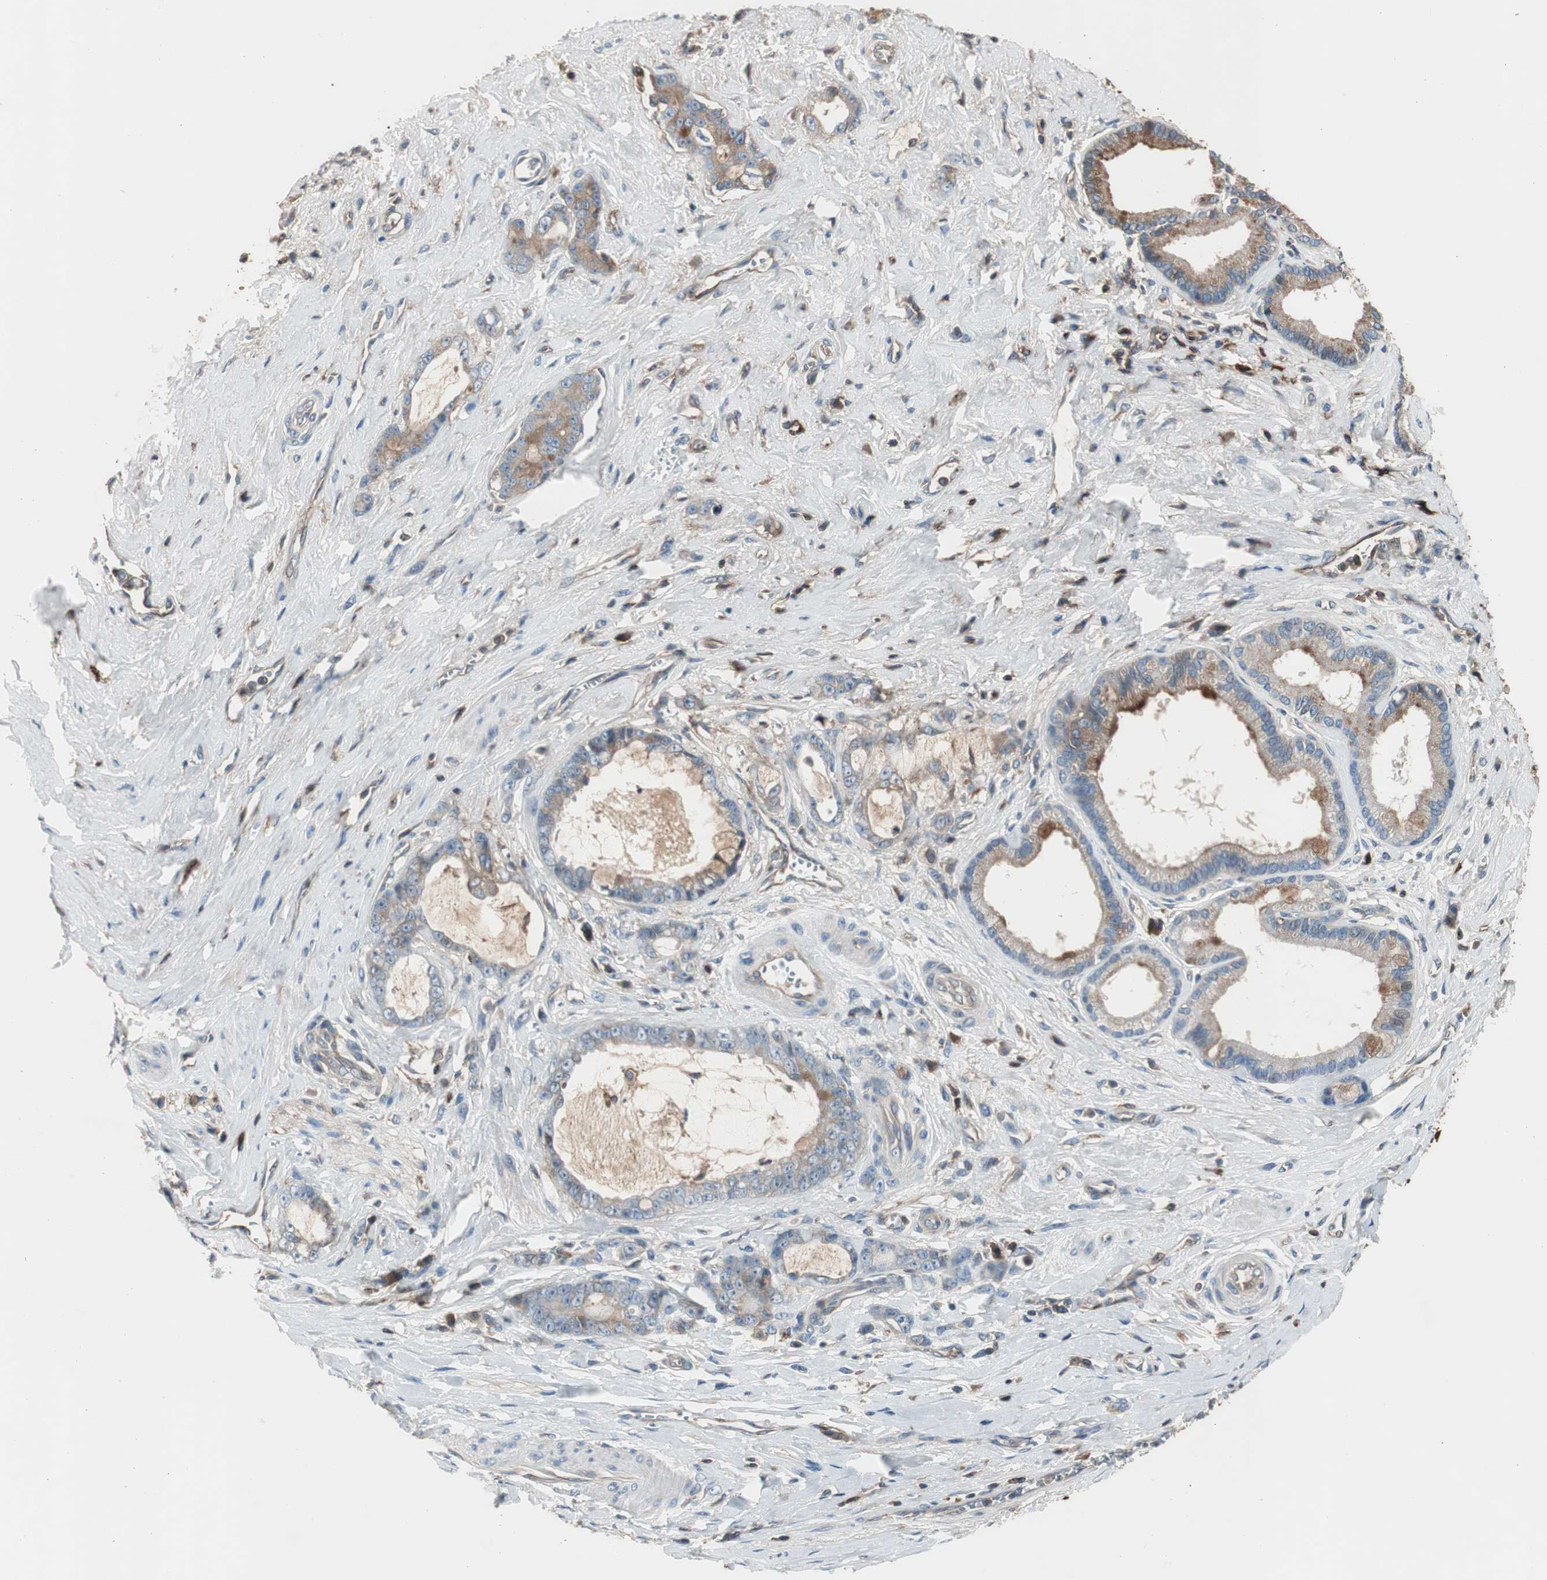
{"staining": {"intensity": "moderate", "quantity": "25%-75%", "location": "cytoplasmic/membranous"}, "tissue": "pancreatic cancer", "cell_type": "Tumor cells", "image_type": "cancer", "snomed": [{"axis": "morphology", "description": "Adenocarcinoma, NOS"}, {"axis": "topography", "description": "Pancreas"}], "caption": "Tumor cells demonstrate medium levels of moderate cytoplasmic/membranous positivity in about 25%-75% of cells in human pancreatic cancer. (DAB IHC, brown staining for protein, blue staining for nuclei).", "gene": "B2M", "patient": {"sex": "female", "age": 73}}